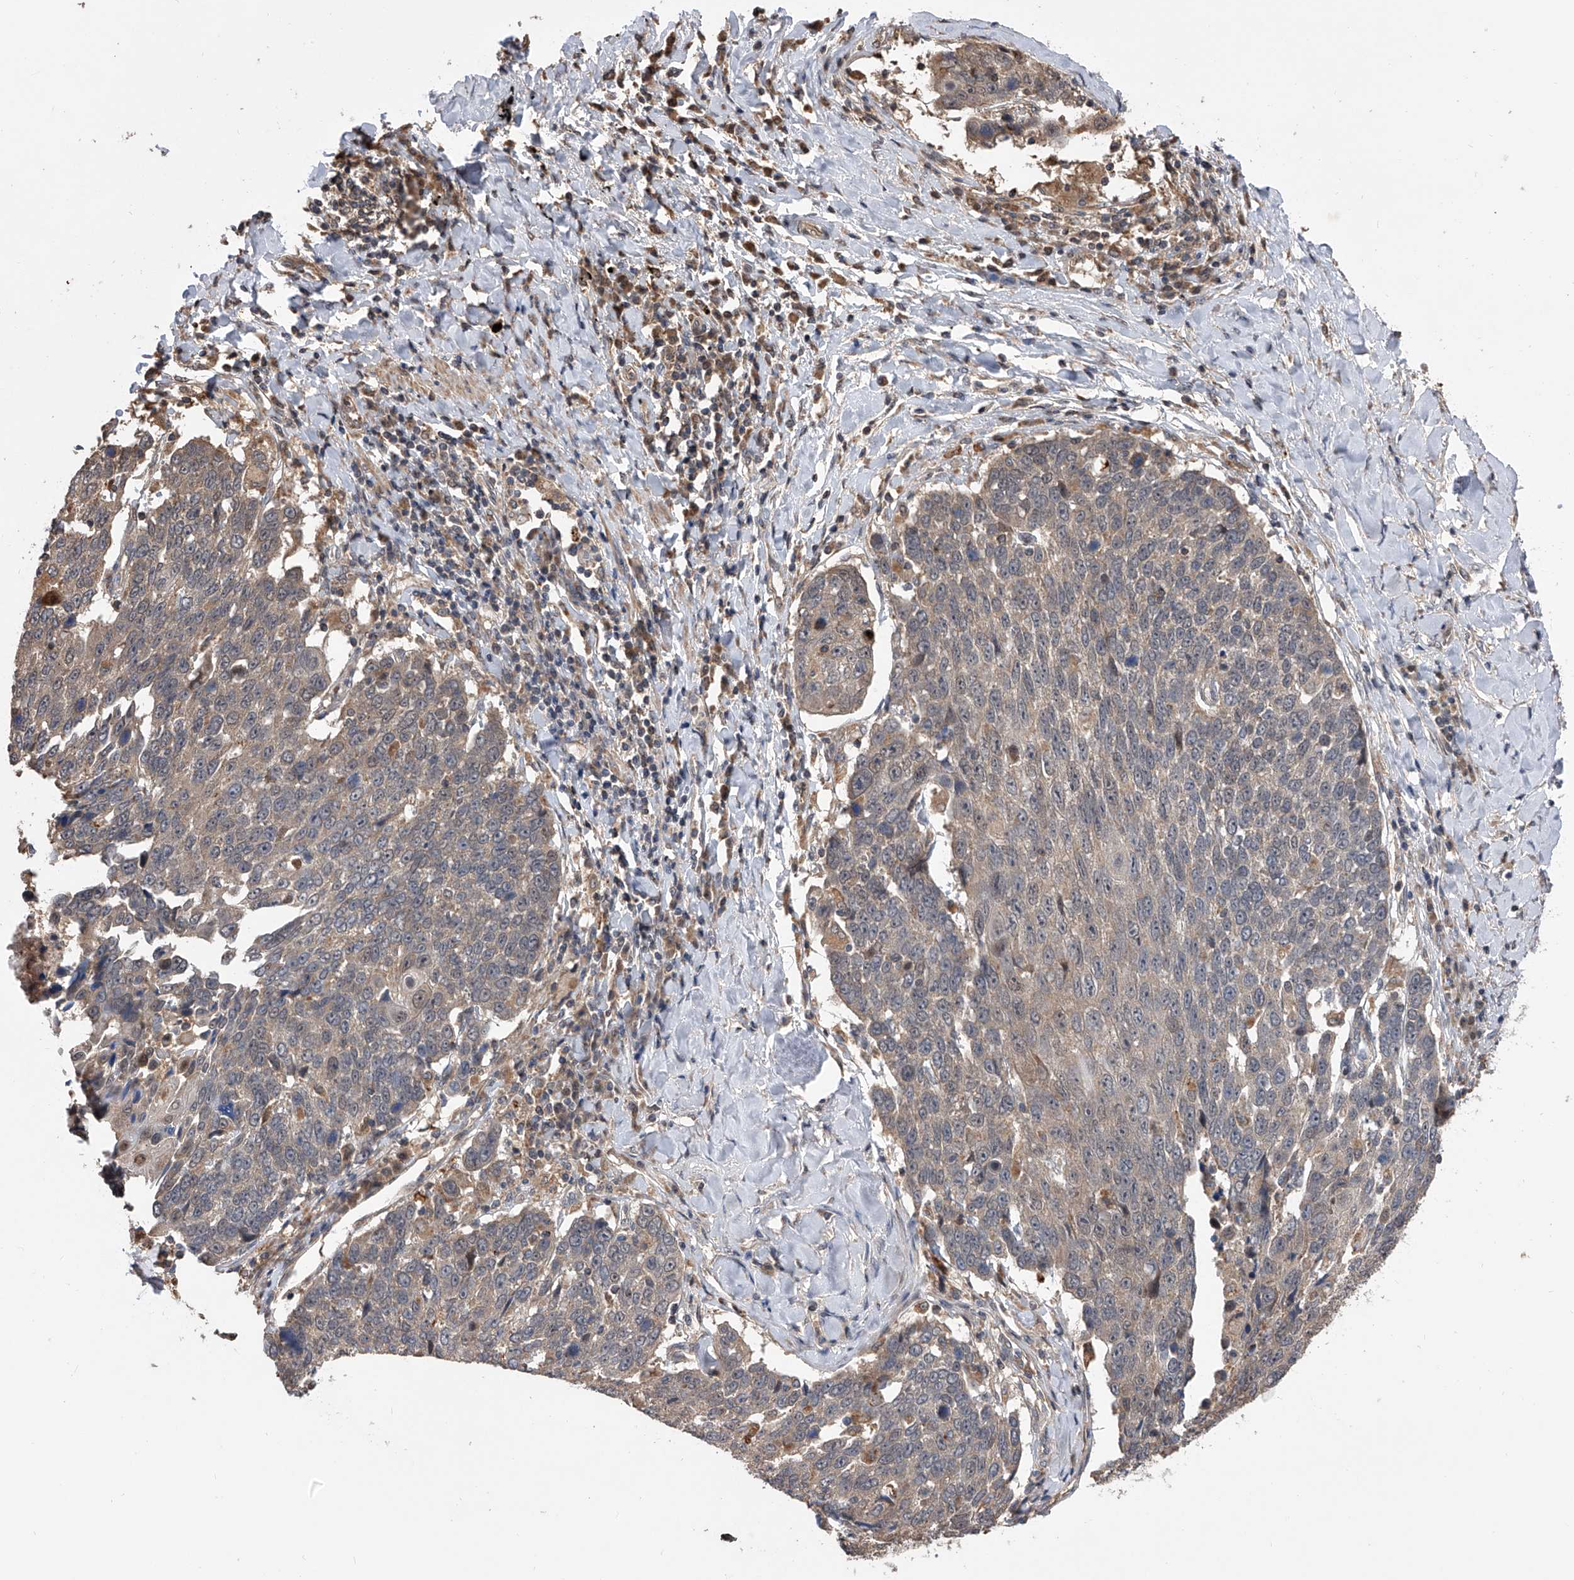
{"staining": {"intensity": "negative", "quantity": "none", "location": "none"}, "tissue": "lung cancer", "cell_type": "Tumor cells", "image_type": "cancer", "snomed": [{"axis": "morphology", "description": "Squamous cell carcinoma, NOS"}, {"axis": "topography", "description": "Lung"}], "caption": "An immunohistochemistry image of squamous cell carcinoma (lung) is shown. There is no staining in tumor cells of squamous cell carcinoma (lung). (DAB IHC with hematoxylin counter stain).", "gene": "GMDS", "patient": {"sex": "male", "age": 66}}